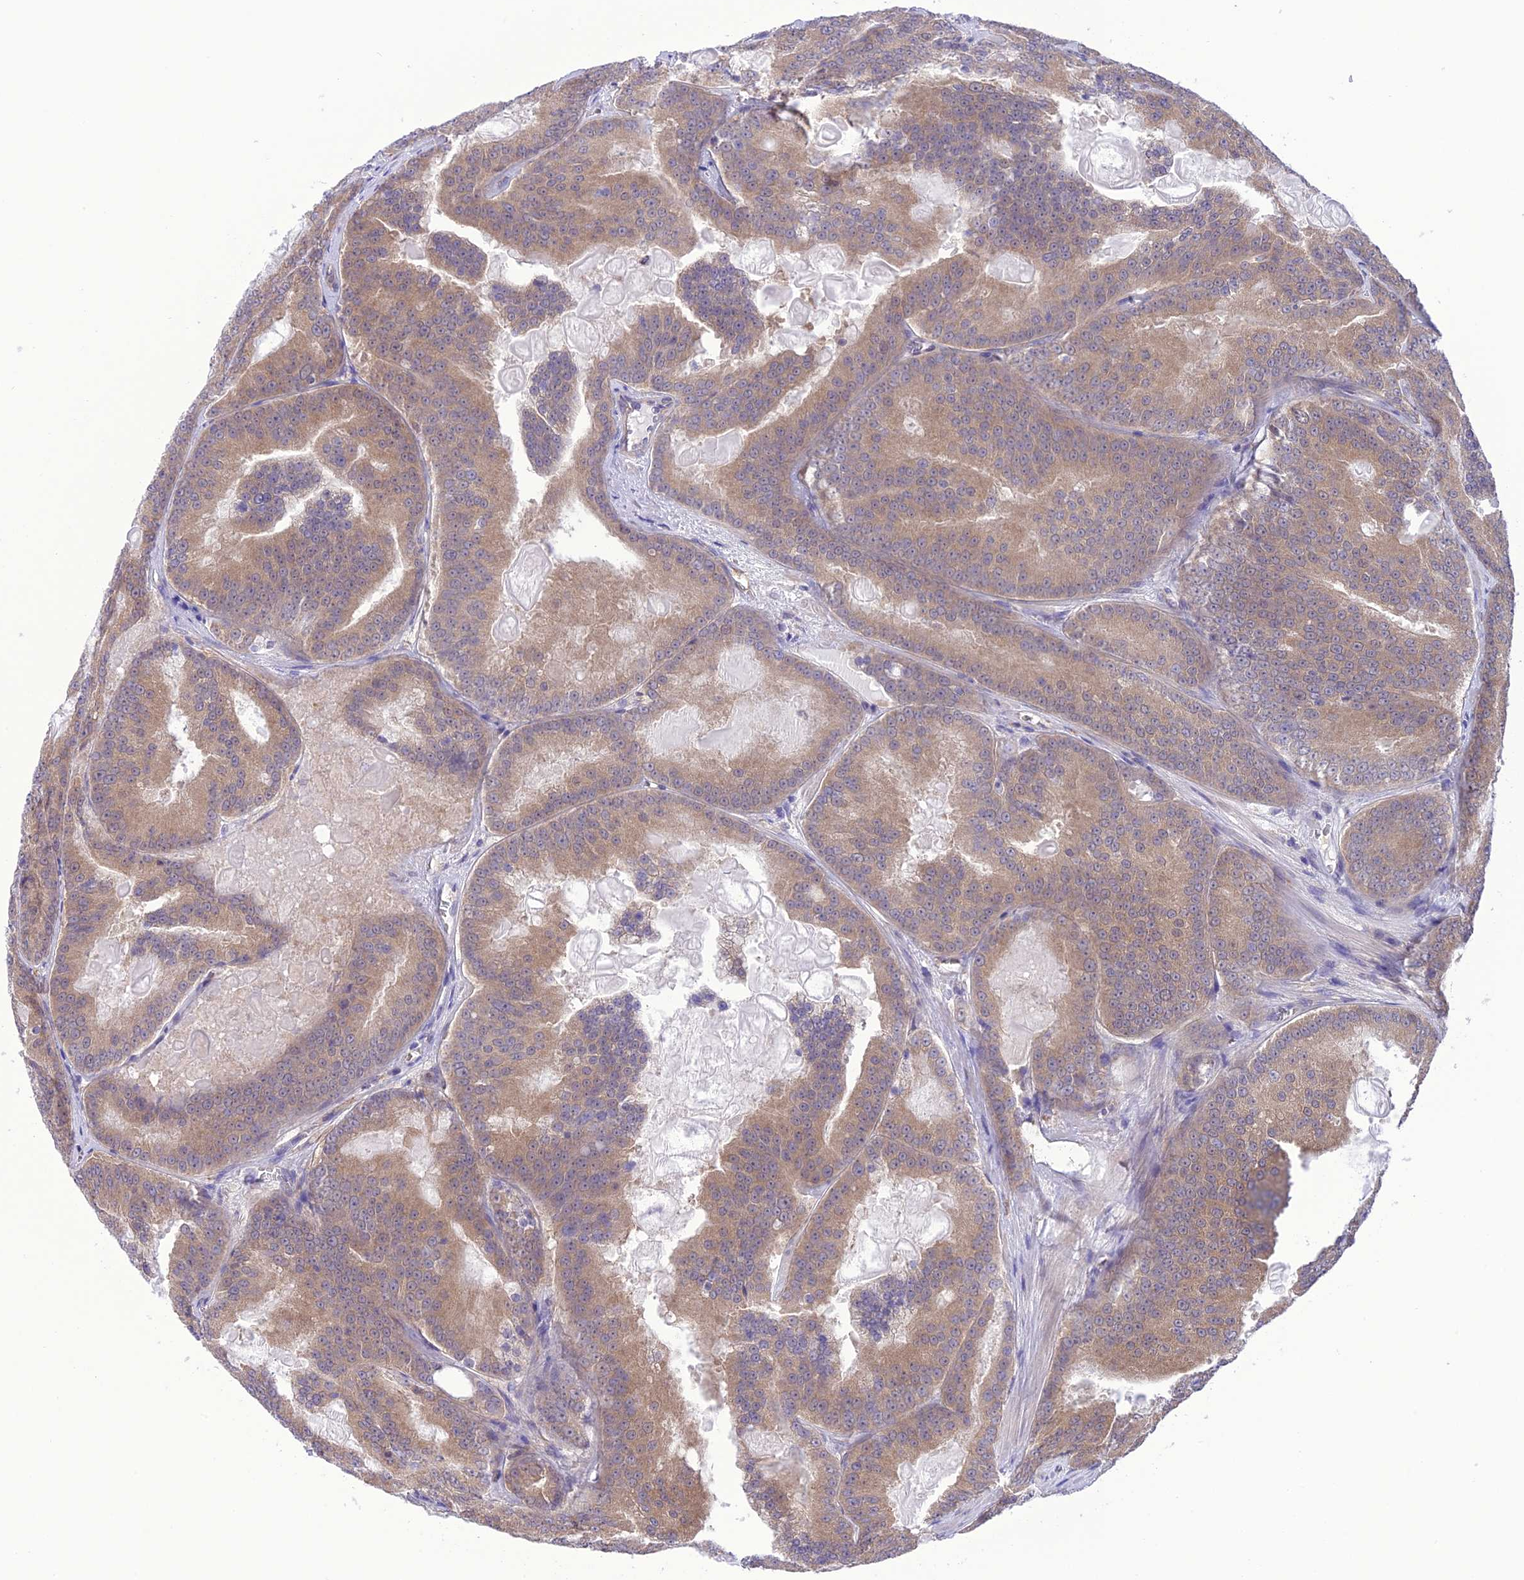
{"staining": {"intensity": "weak", "quantity": ">75%", "location": "cytoplasmic/membranous"}, "tissue": "prostate cancer", "cell_type": "Tumor cells", "image_type": "cancer", "snomed": [{"axis": "morphology", "description": "Adenocarcinoma, High grade"}, {"axis": "topography", "description": "Prostate"}], "caption": "Prostate high-grade adenocarcinoma stained with a brown dye displays weak cytoplasmic/membranous positive staining in about >75% of tumor cells.", "gene": "RNF126", "patient": {"sex": "male", "age": 61}}